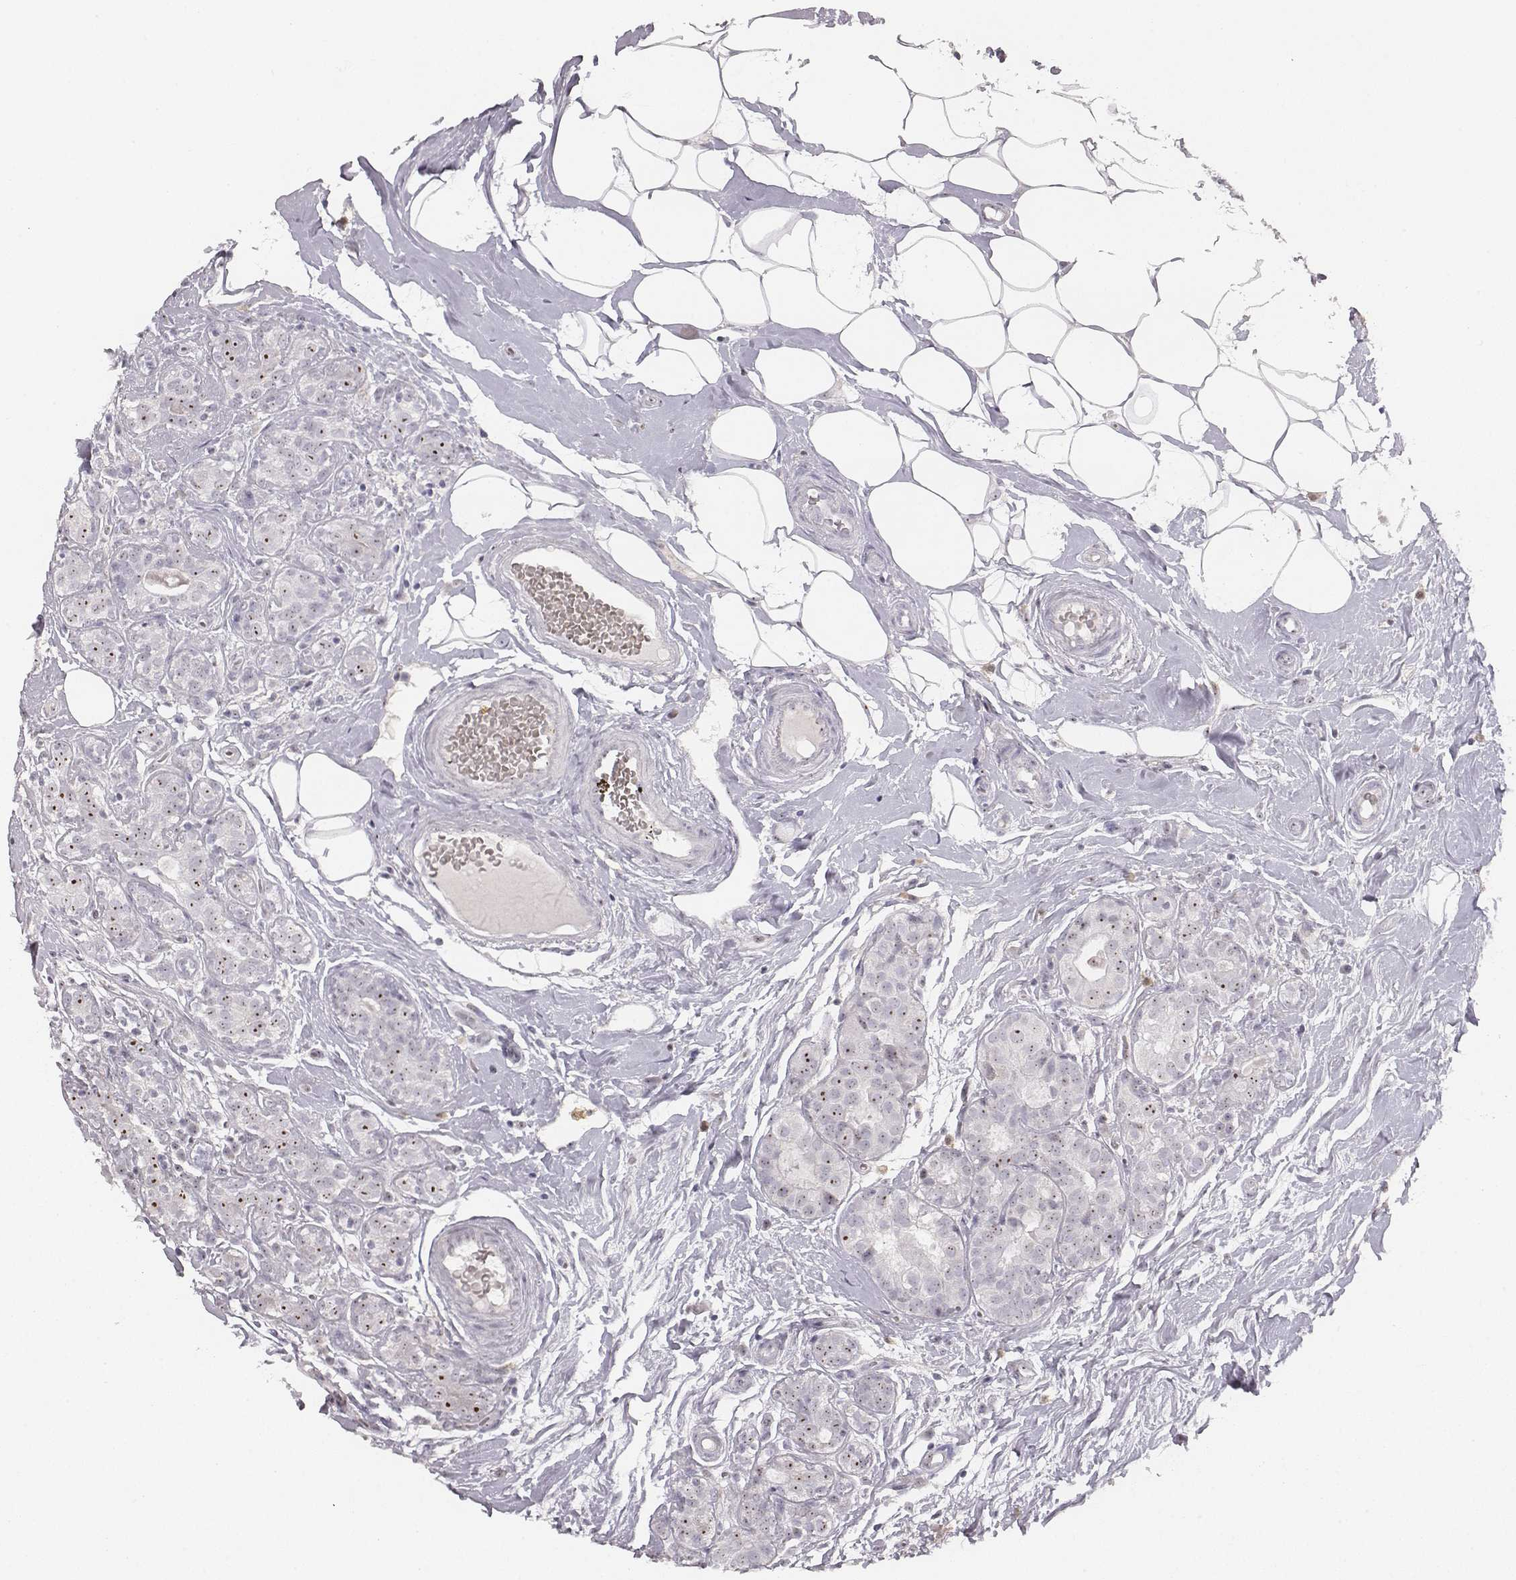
{"staining": {"intensity": "strong", "quantity": "25%-75%", "location": "nuclear"}, "tissue": "breast cancer", "cell_type": "Tumor cells", "image_type": "cancer", "snomed": [{"axis": "morphology", "description": "Normal tissue, NOS"}, {"axis": "morphology", "description": "Duct carcinoma"}, {"axis": "topography", "description": "Breast"}], "caption": "Intraductal carcinoma (breast) stained with DAB (3,3'-diaminobenzidine) IHC reveals high levels of strong nuclear positivity in approximately 25%-75% of tumor cells.", "gene": "NIFK", "patient": {"sex": "female", "age": 43}}